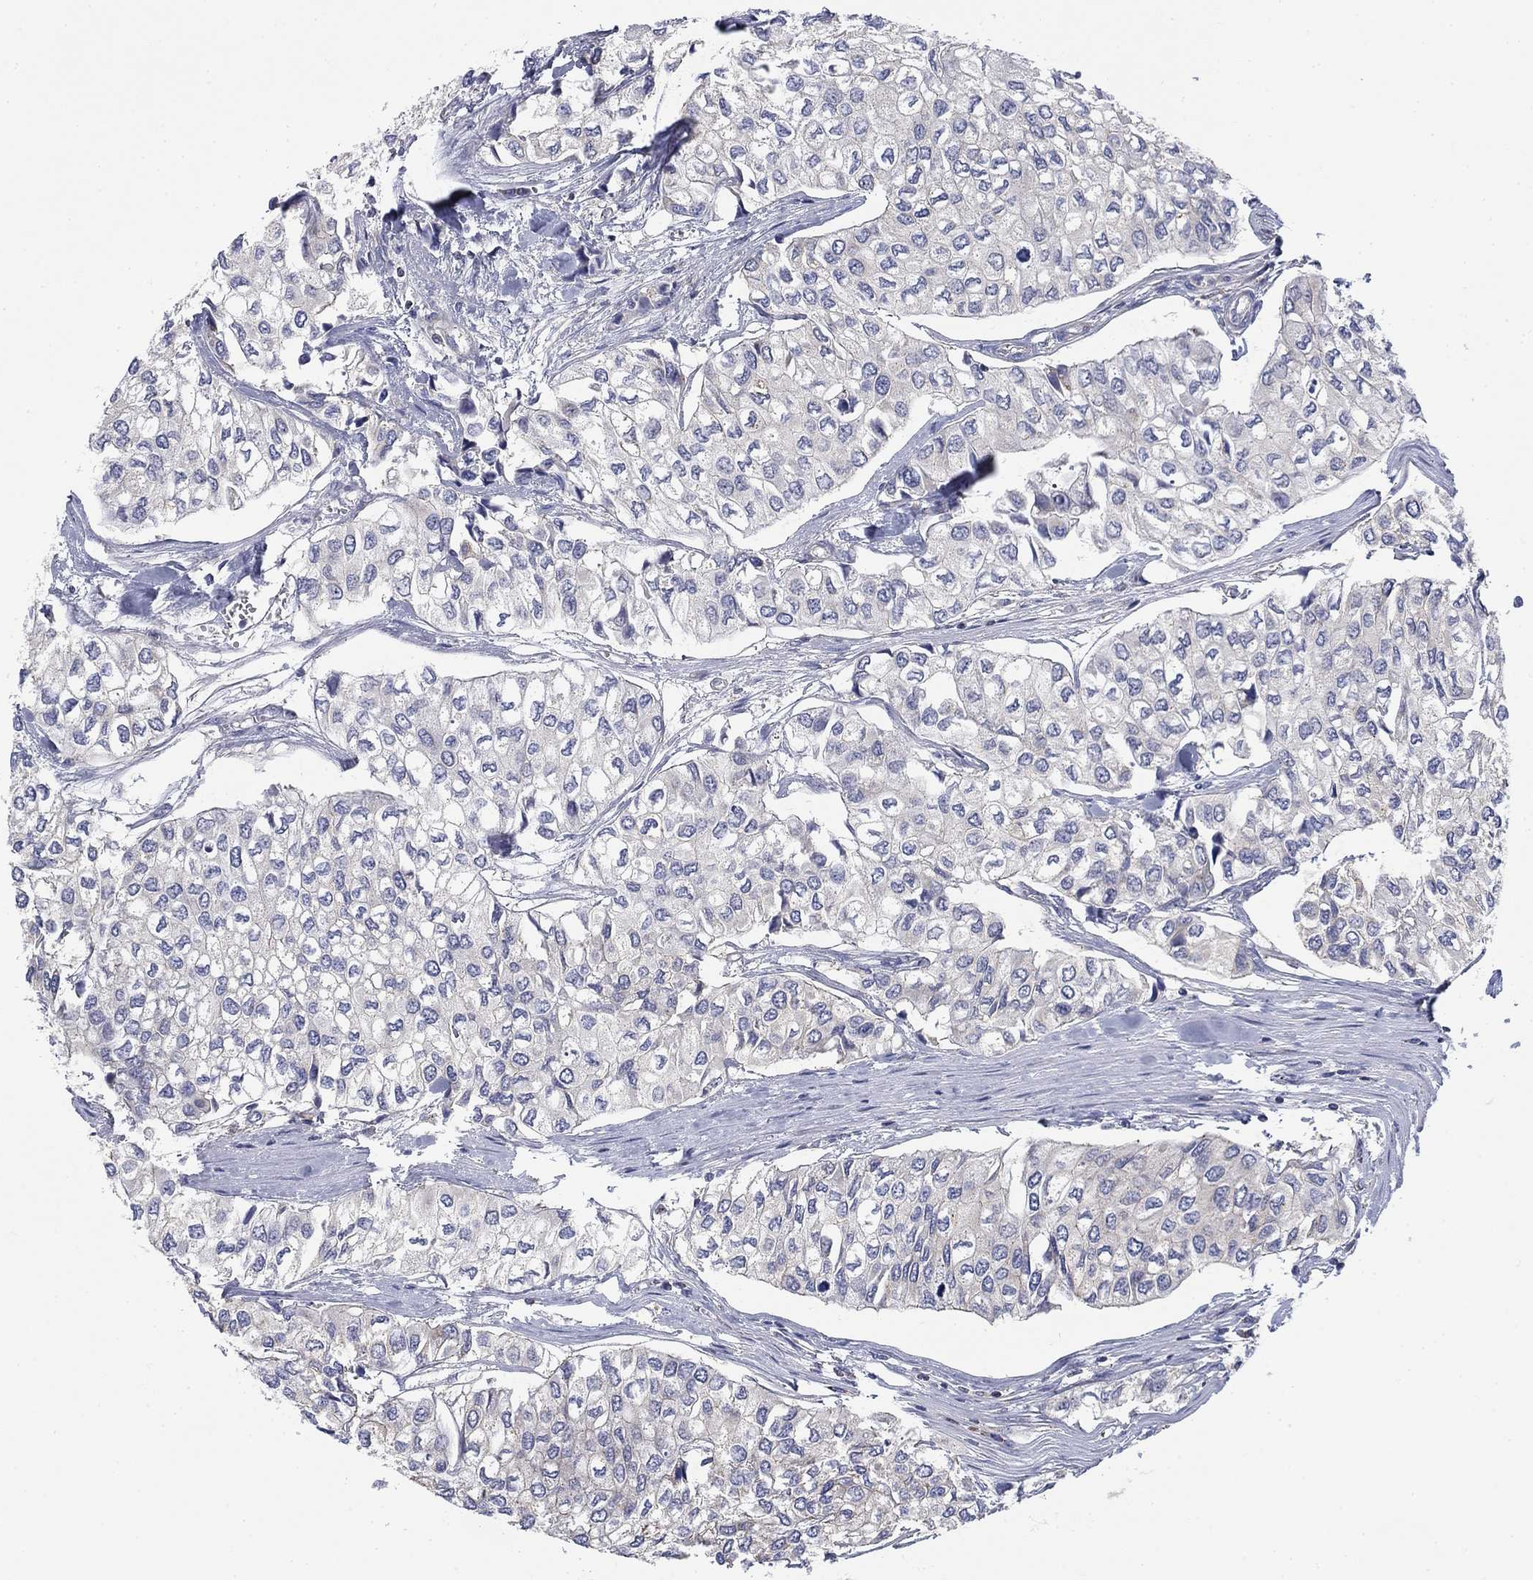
{"staining": {"intensity": "negative", "quantity": "none", "location": "none"}, "tissue": "urothelial cancer", "cell_type": "Tumor cells", "image_type": "cancer", "snomed": [{"axis": "morphology", "description": "Urothelial carcinoma, High grade"}, {"axis": "topography", "description": "Urinary bladder"}], "caption": "Micrograph shows no protein expression in tumor cells of urothelial cancer tissue.", "gene": "NACAD", "patient": {"sex": "male", "age": 73}}